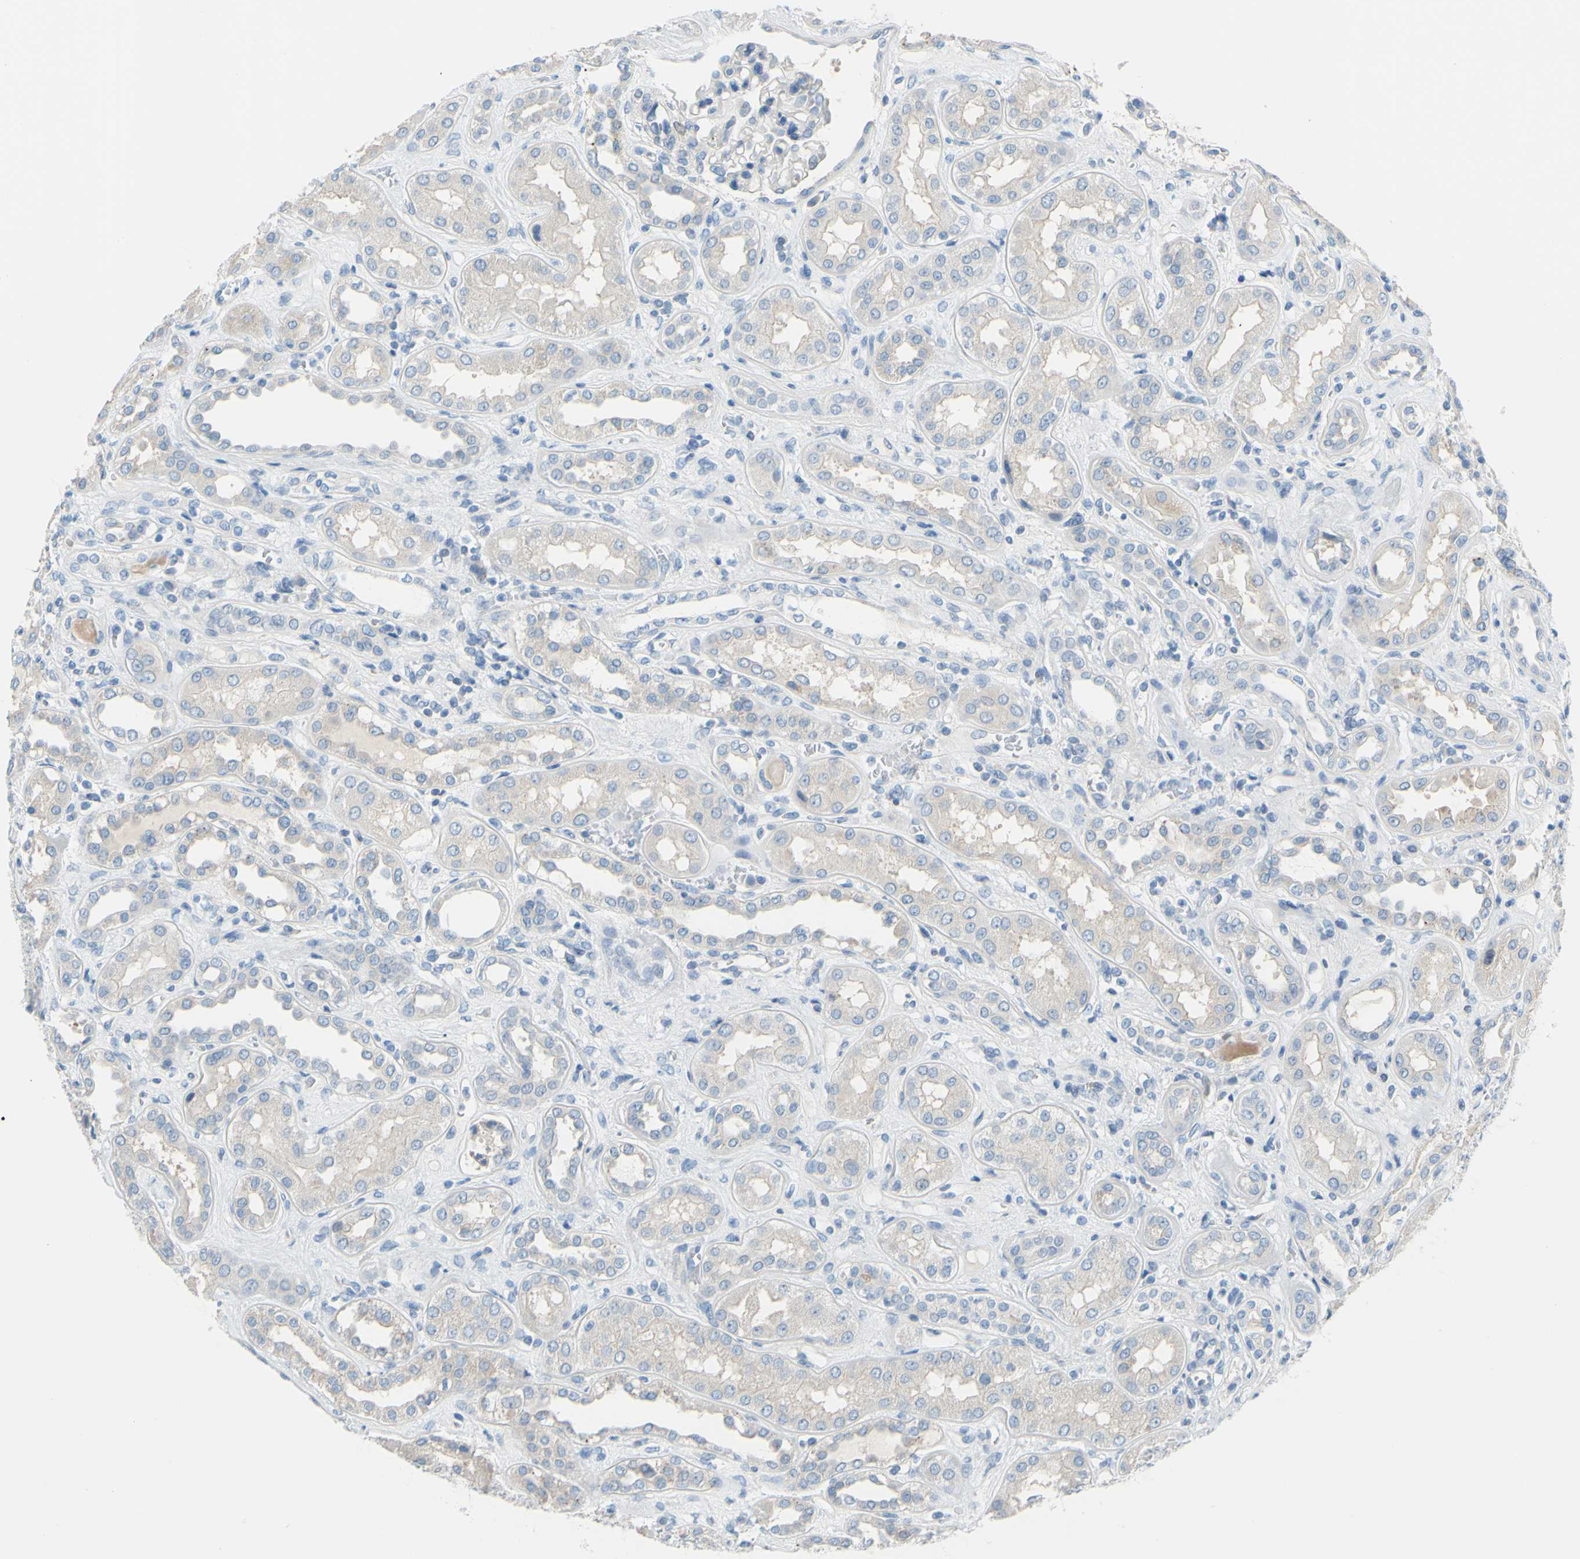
{"staining": {"intensity": "negative", "quantity": "none", "location": "none"}, "tissue": "kidney", "cell_type": "Cells in glomeruli", "image_type": "normal", "snomed": [{"axis": "morphology", "description": "Normal tissue, NOS"}, {"axis": "topography", "description": "Kidney"}], "caption": "Cells in glomeruli are negative for protein expression in benign human kidney. Nuclei are stained in blue.", "gene": "SLC1A2", "patient": {"sex": "male", "age": 59}}